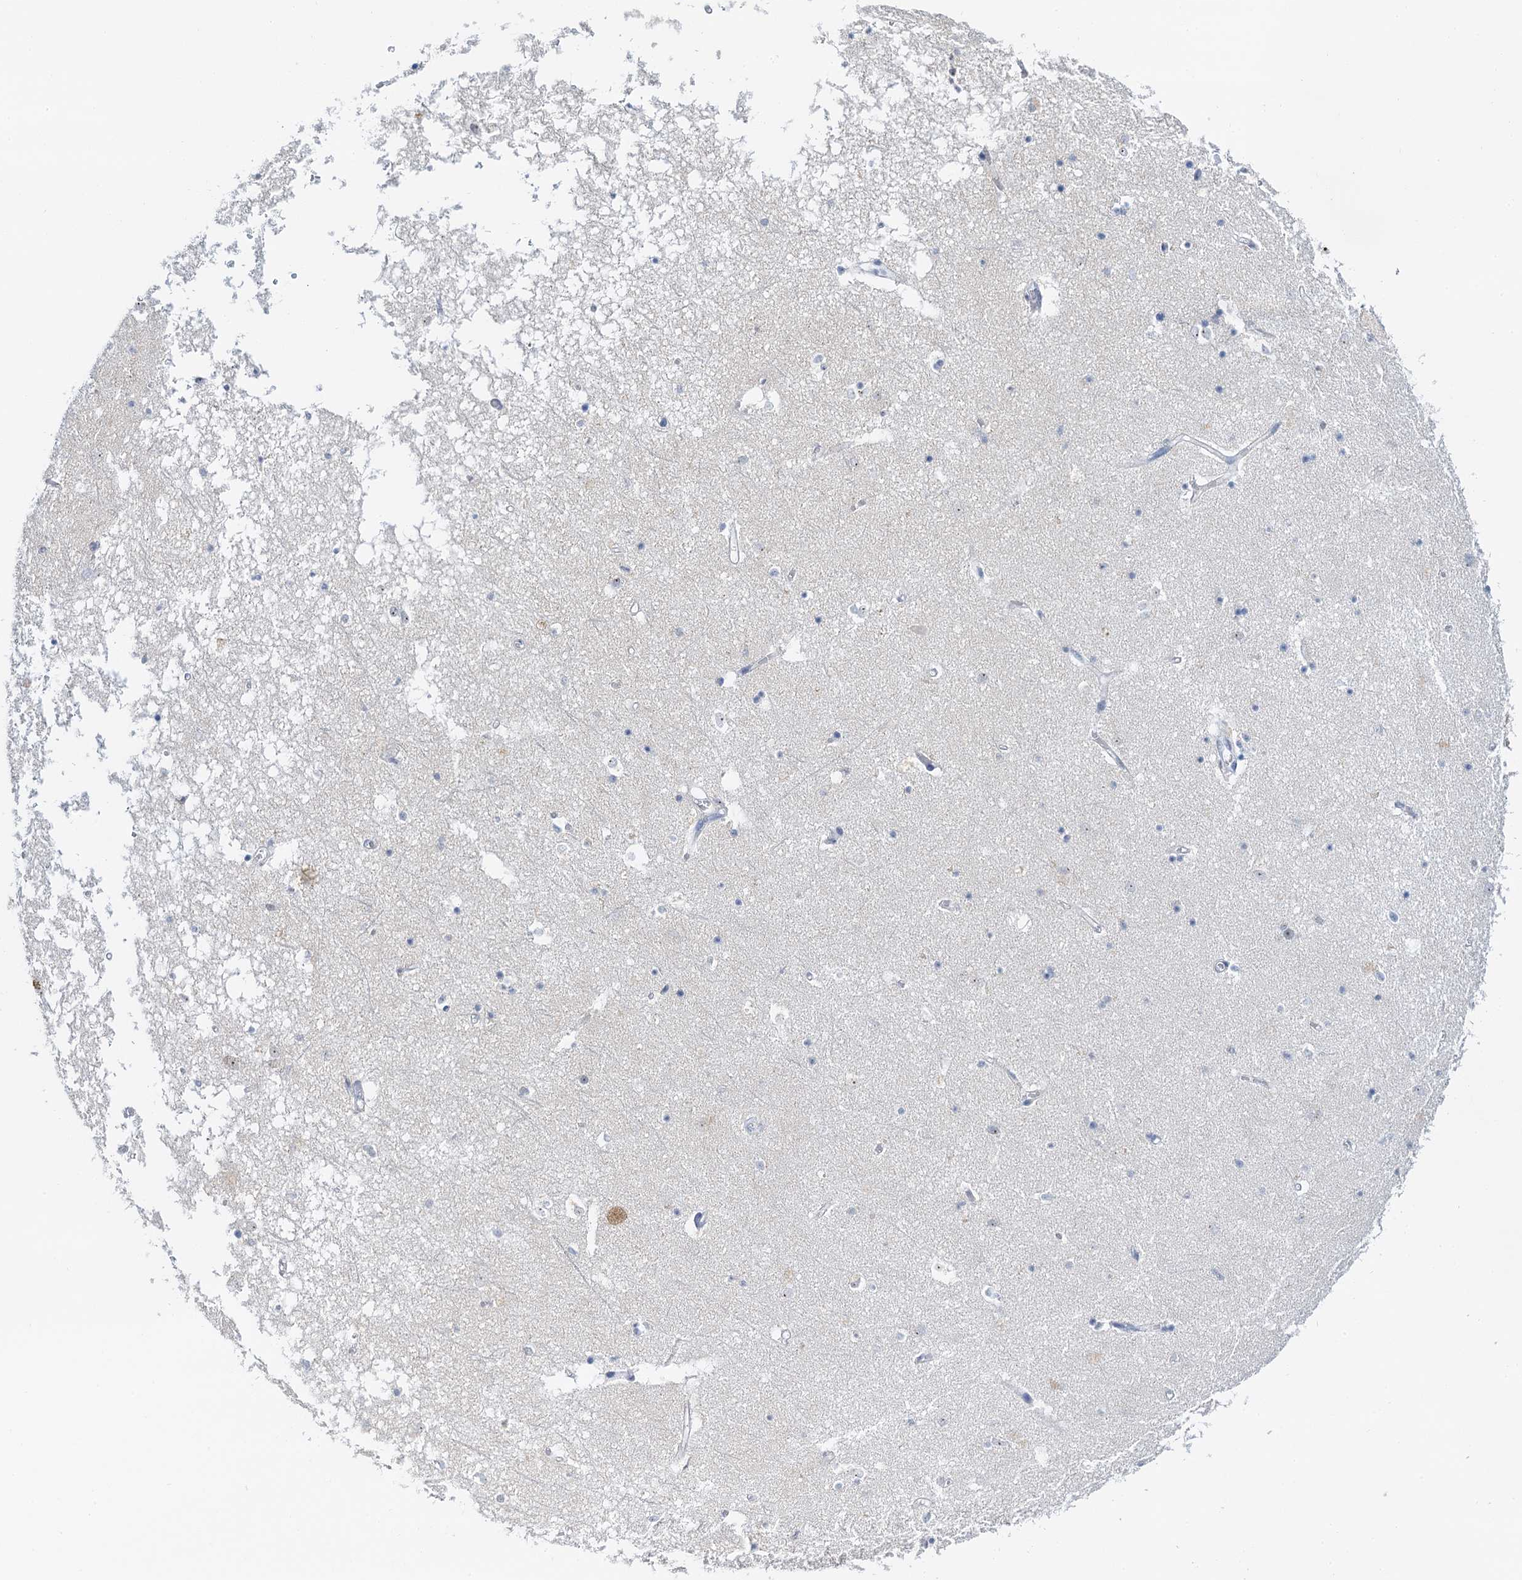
{"staining": {"intensity": "negative", "quantity": "none", "location": "none"}, "tissue": "hippocampus", "cell_type": "Glial cells", "image_type": "normal", "snomed": [{"axis": "morphology", "description": "Normal tissue, NOS"}, {"axis": "topography", "description": "Hippocampus"}], "caption": "DAB (3,3'-diaminobenzidine) immunohistochemical staining of normal hippocampus displays no significant staining in glial cells. (Stains: DAB (3,3'-diaminobenzidine) immunohistochemistry (IHC) with hematoxylin counter stain, Microscopy: brightfield microscopy at high magnification).", "gene": "NOP2", "patient": {"sex": "male", "age": 70}}